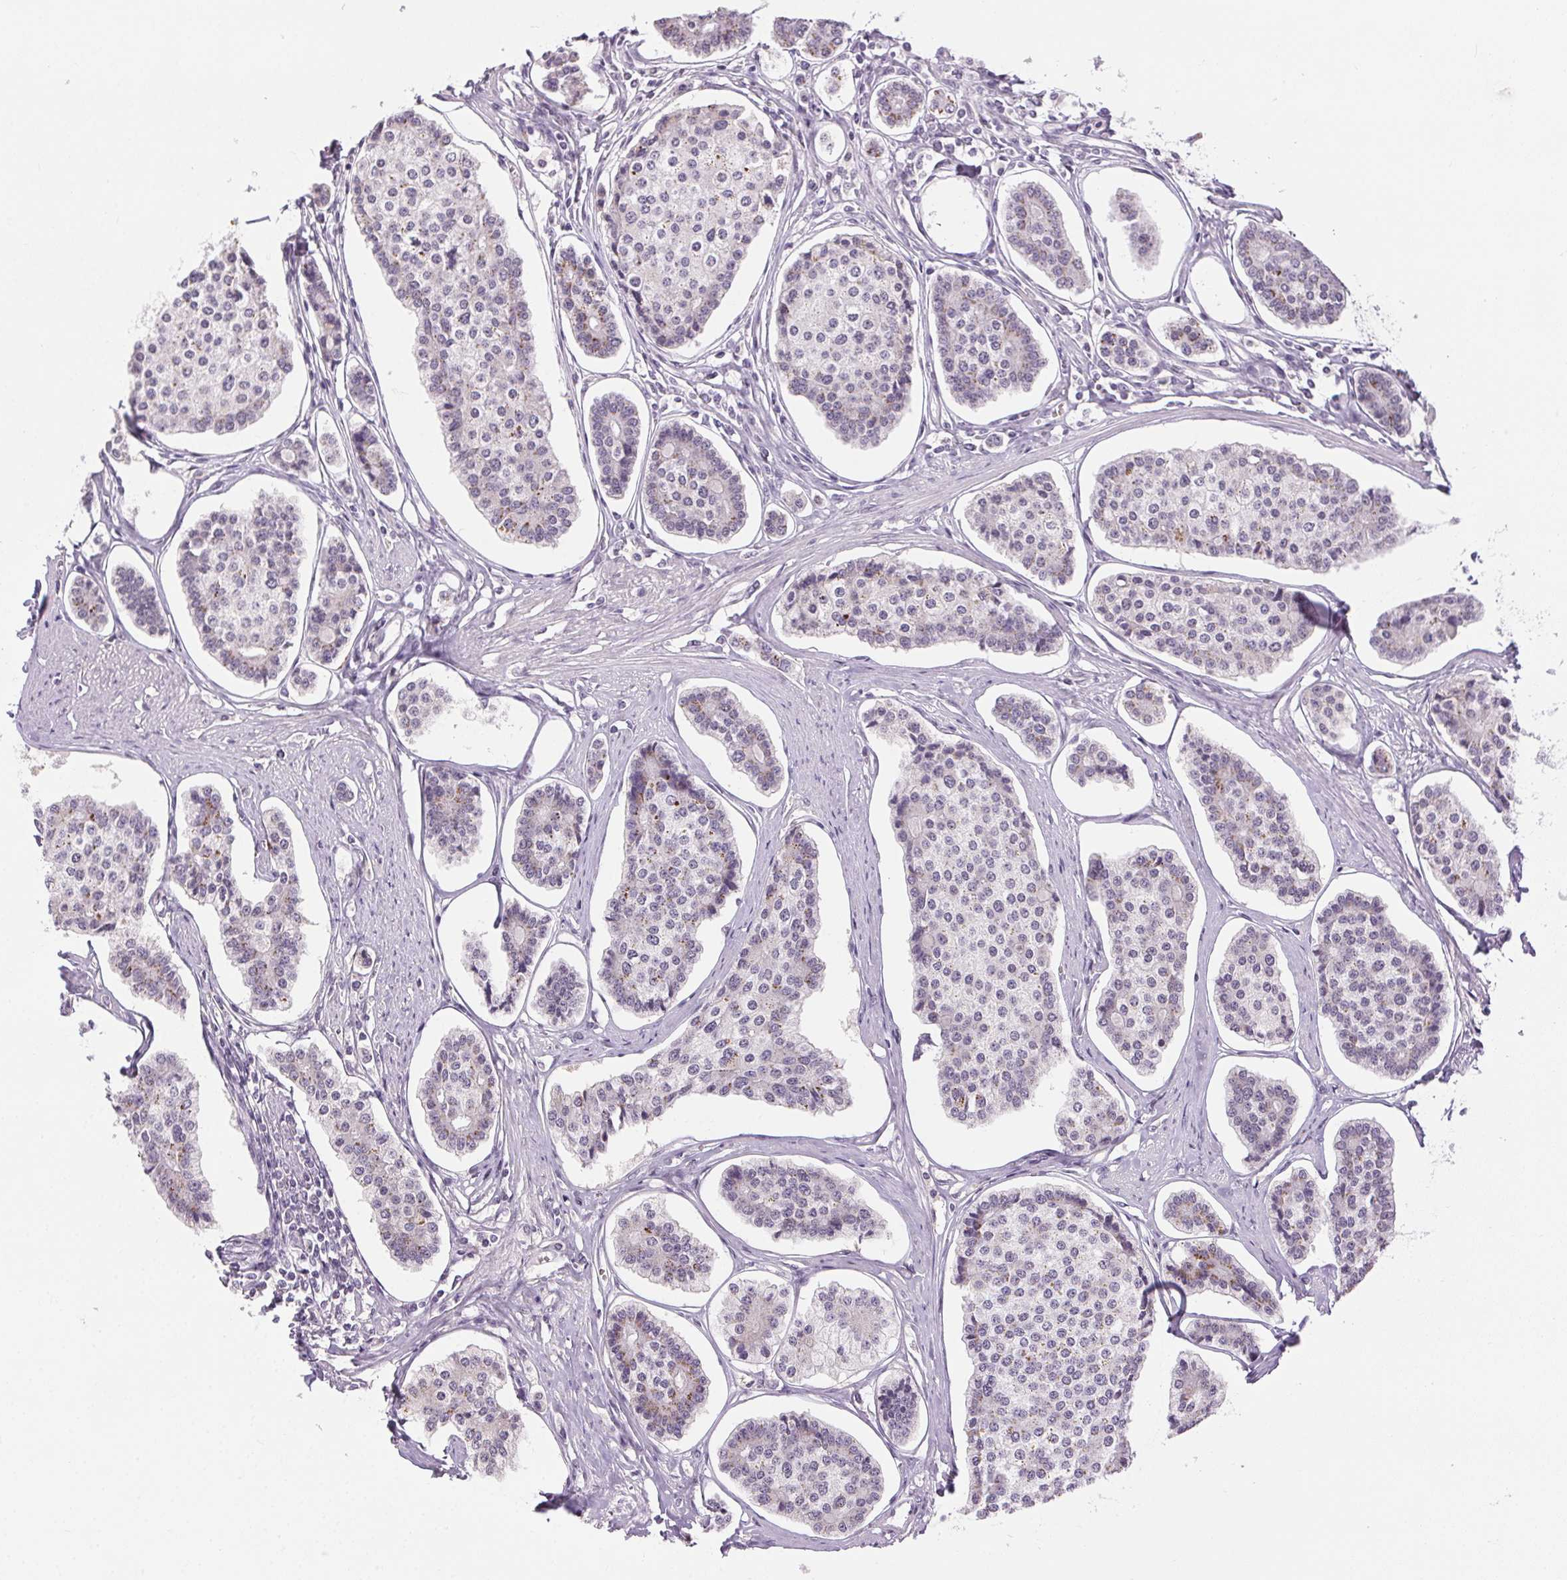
{"staining": {"intensity": "moderate", "quantity": "<25%", "location": "cytoplasmic/membranous"}, "tissue": "carcinoid", "cell_type": "Tumor cells", "image_type": "cancer", "snomed": [{"axis": "morphology", "description": "Carcinoid, malignant, NOS"}, {"axis": "topography", "description": "Small intestine"}], "caption": "Immunohistochemical staining of carcinoid shows low levels of moderate cytoplasmic/membranous positivity in about <25% of tumor cells.", "gene": "FAM168A", "patient": {"sex": "female", "age": 65}}